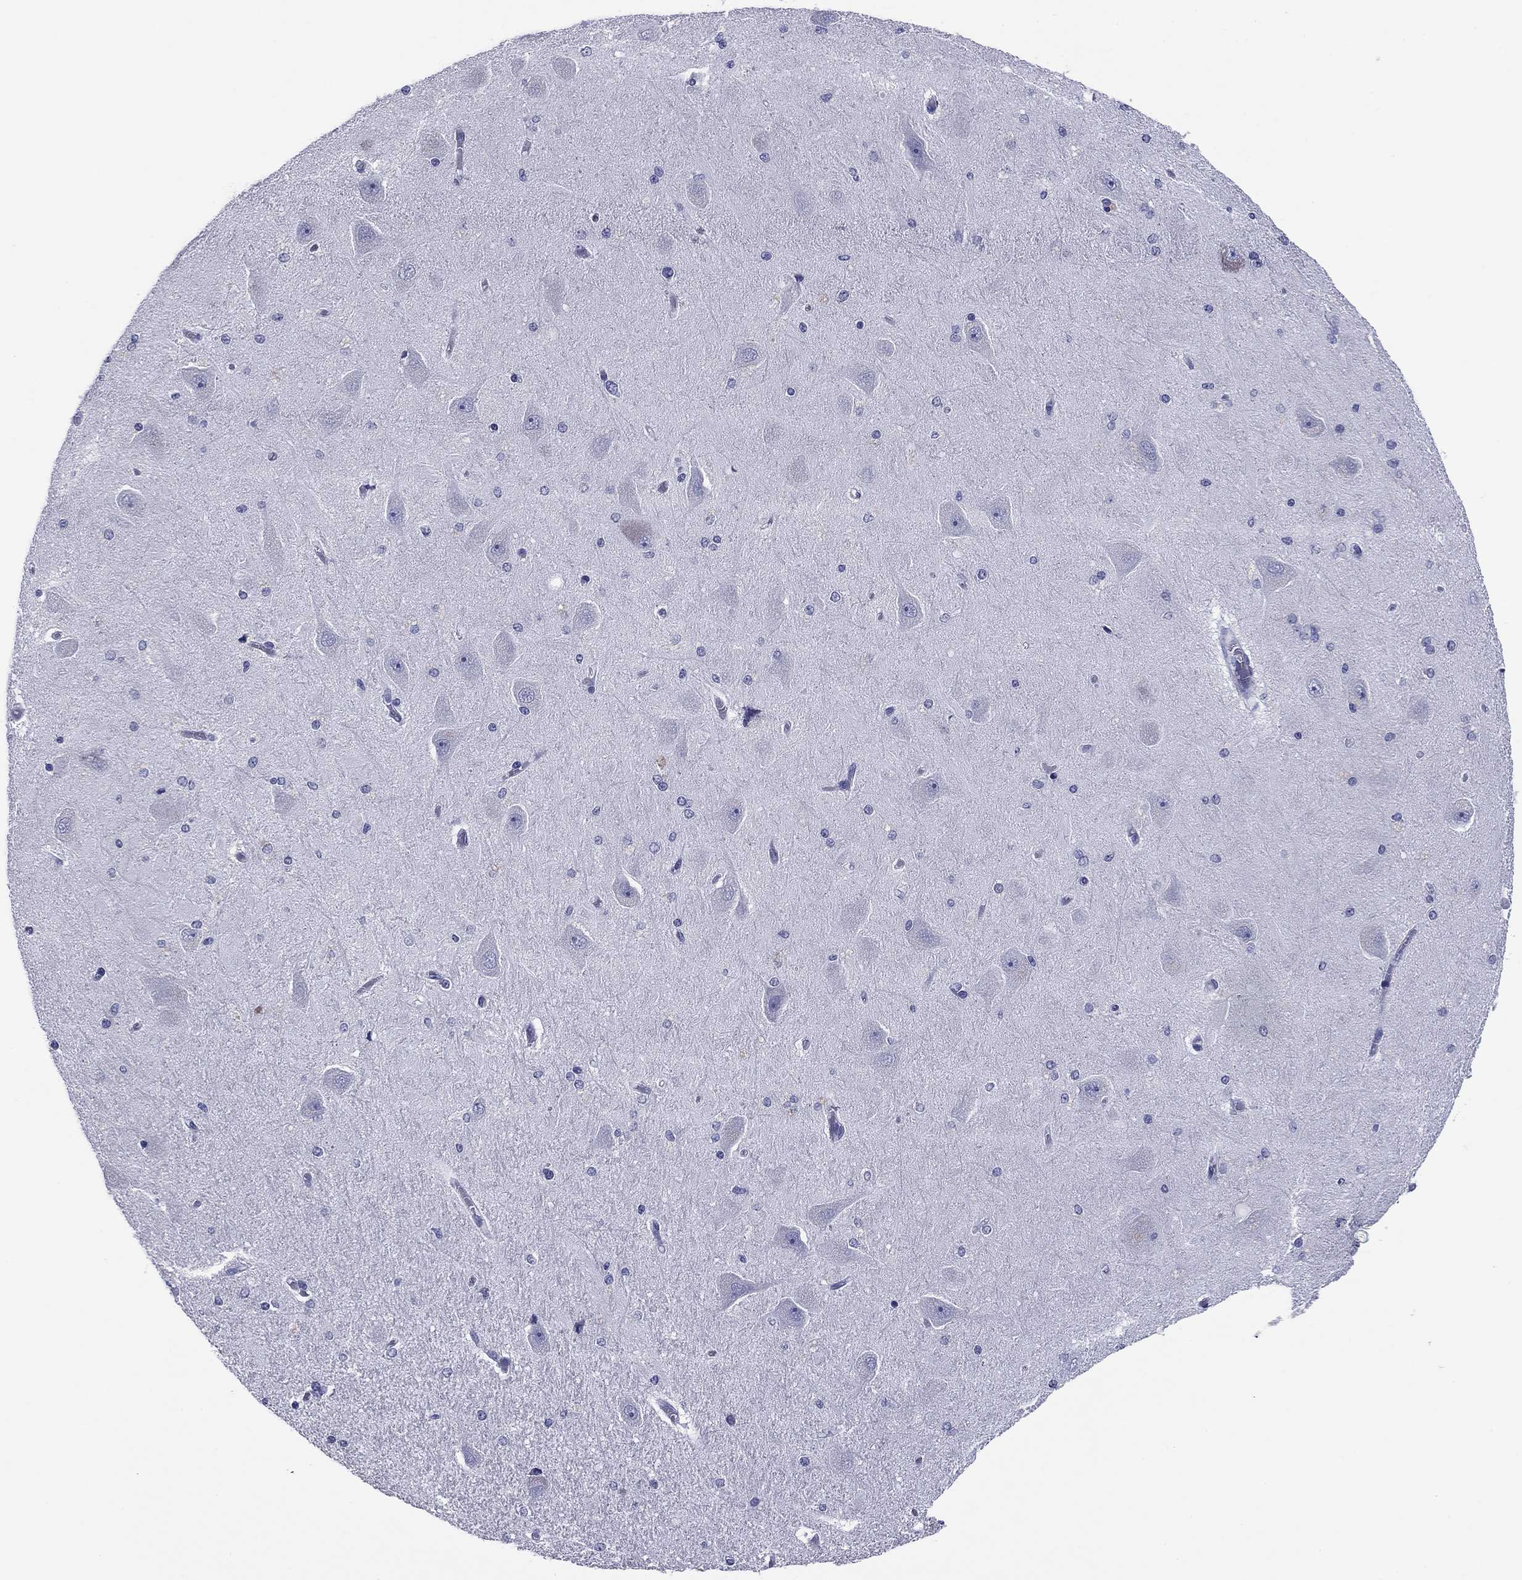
{"staining": {"intensity": "negative", "quantity": "none", "location": "none"}, "tissue": "hippocampus", "cell_type": "Glial cells", "image_type": "normal", "snomed": [{"axis": "morphology", "description": "Normal tissue, NOS"}, {"axis": "topography", "description": "Hippocampus"}], "caption": "High power microscopy histopathology image of an immunohistochemistry histopathology image of normal hippocampus, revealing no significant staining in glial cells. Brightfield microscopy of immunohistochemistry (IHC) stained with DAB (brown) and hematoxylin (blue), captured at high magnification.", "gene": "ABCC2", "patient": {"sex": "female", "age": 54}}